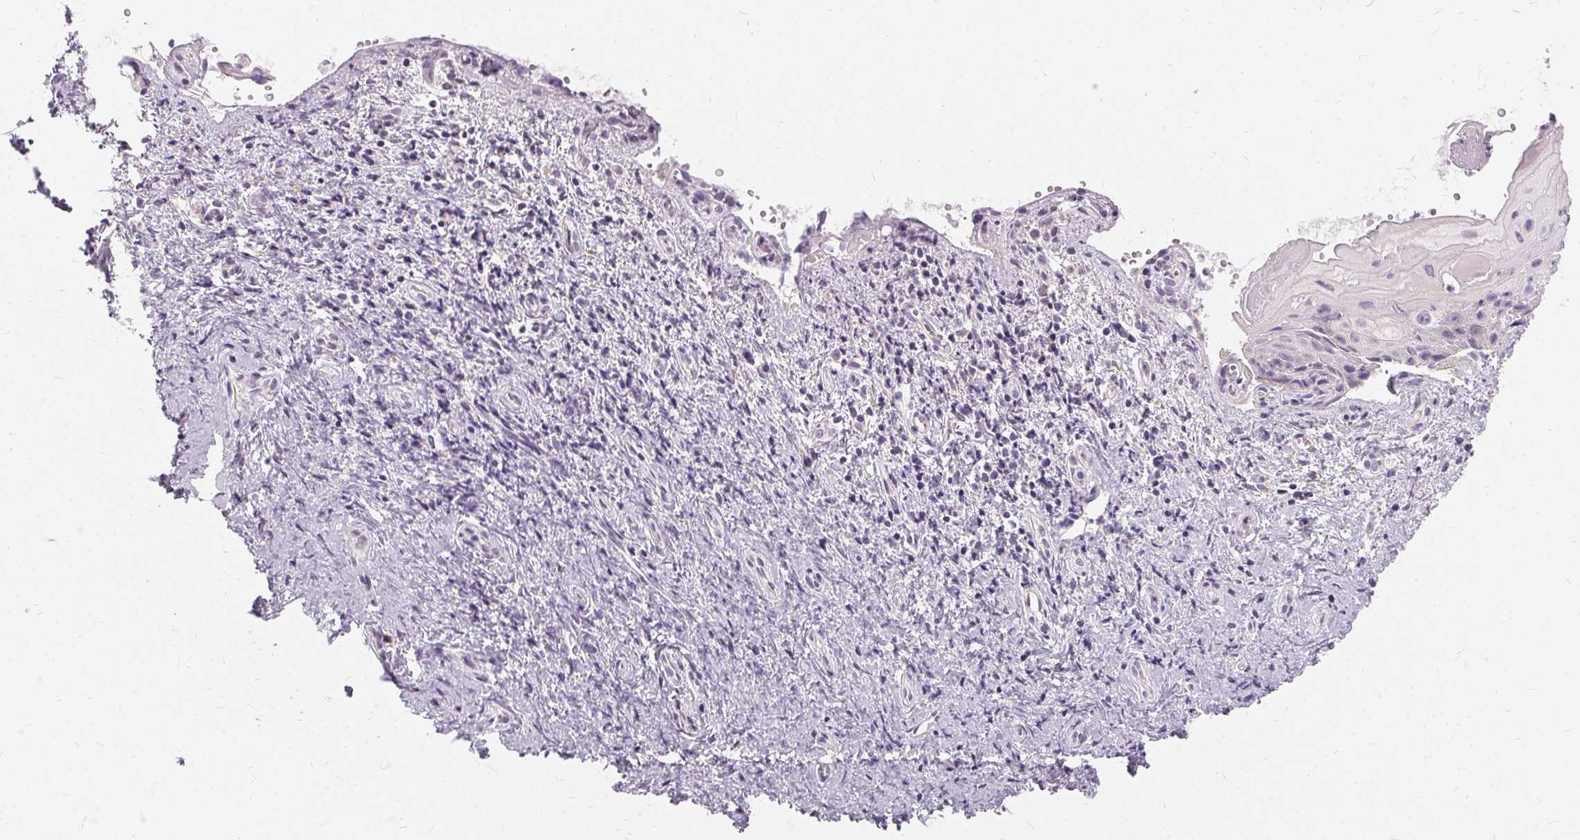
{"staining": {"intensity": "negative", "quantity": "none", "location": "none"}, "tissue": "cervical cancer", "cell_type": "Tumor cells", "image_type": "cancer", "snomed": [{"axis": "morphology", "description": "Squamous cell carcinoma, NOS"}, {"axis": "topography", "description": "Cervix"}], "caption": "This is an immunohistochemistry (IHC) histopathology image of human squamous cell carcinoma (cervical). There is no positivity in tumor cells.", "gene": "FCRL3", "patient": {"sex": "female", "age": 30}}